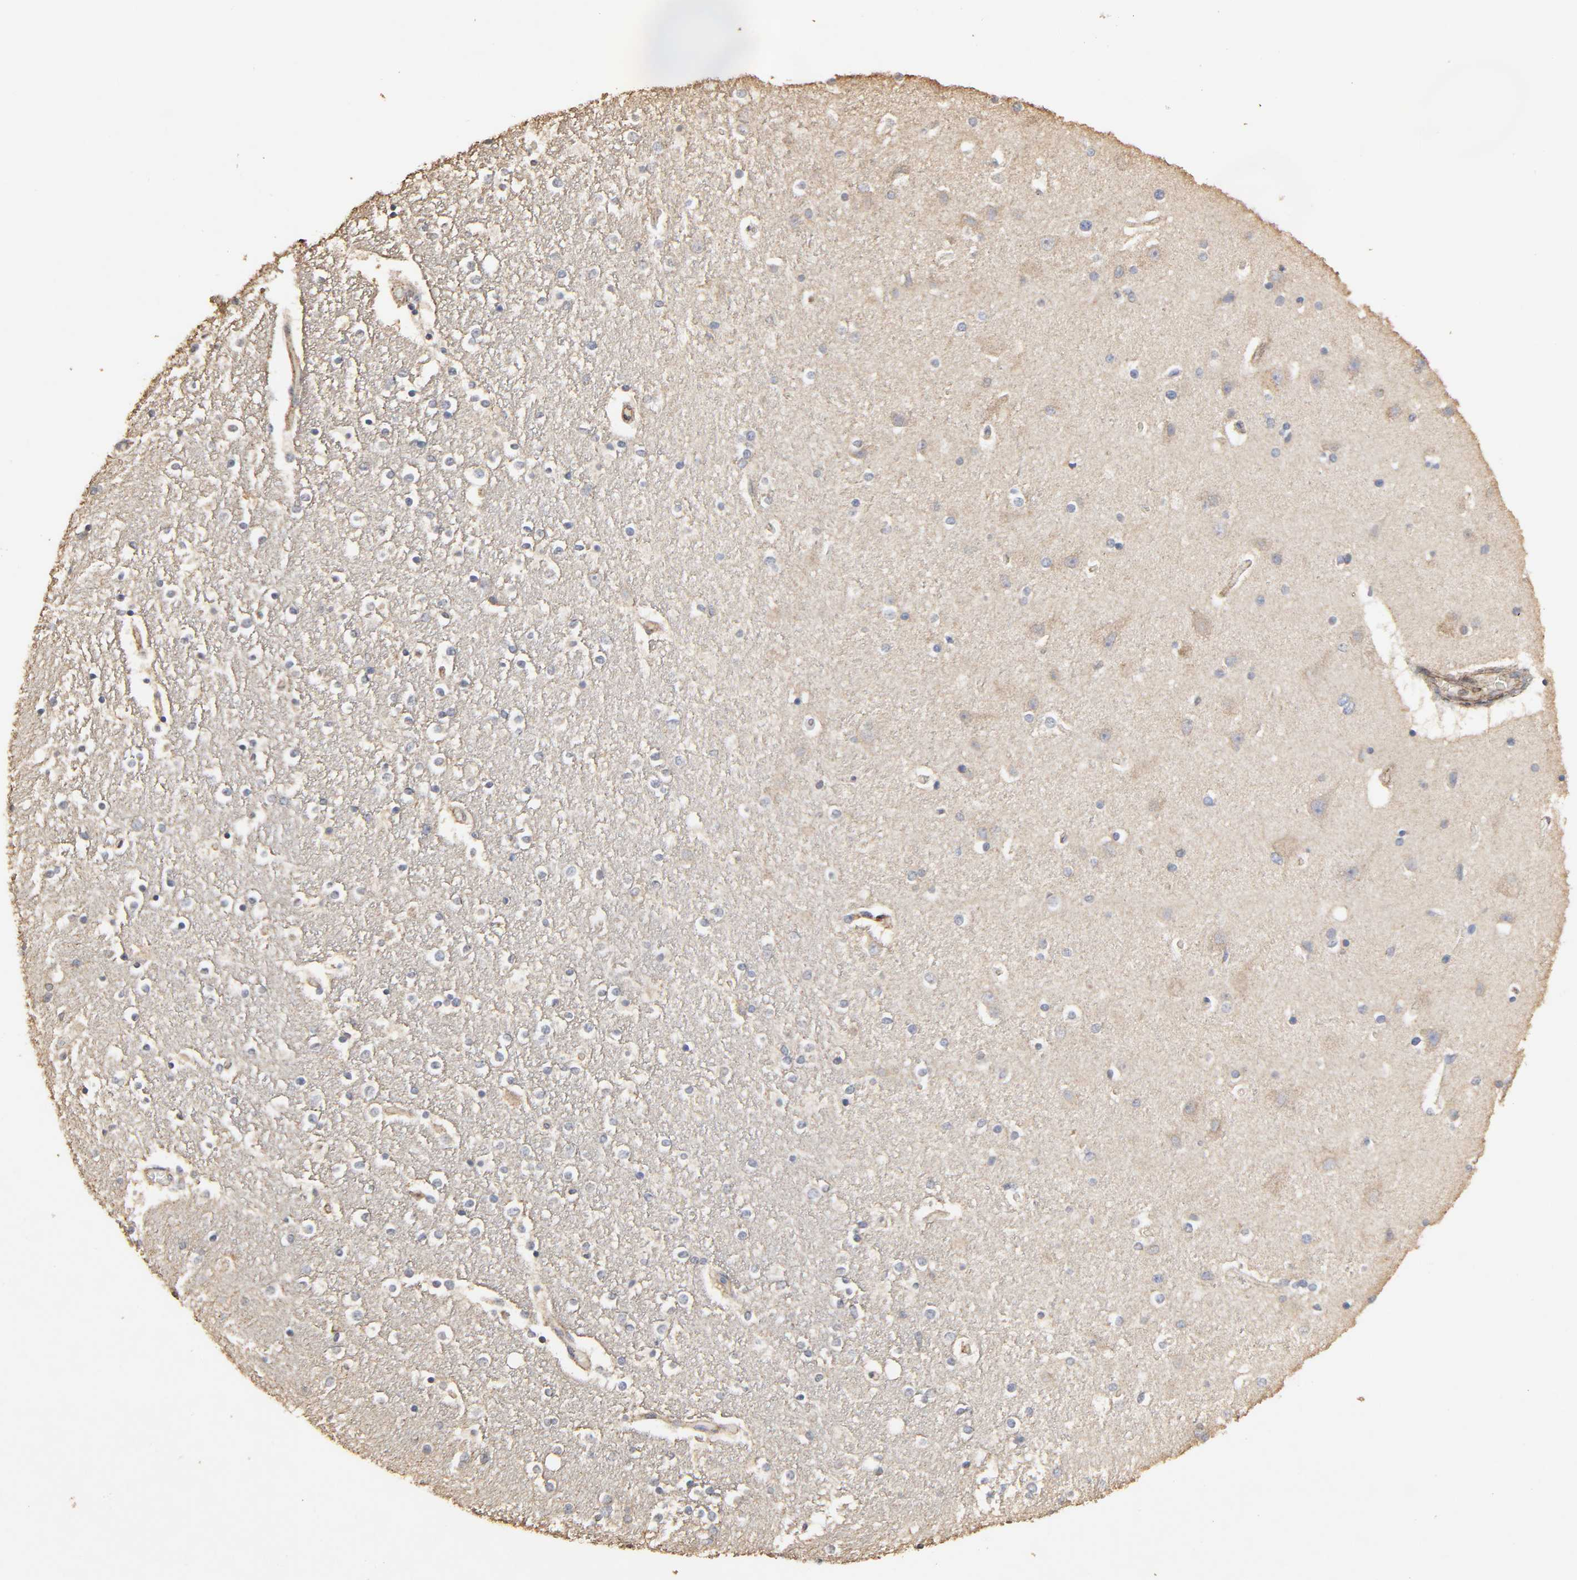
{"staining": {"intensity": "weak", "quantity": "25%-75%", "location": "cytoplasmic/membranous"}, "tissue": "caudate", "cell_type": "Glial cells", "image_type": "normal", "snomed": [{"axis": "morphology", "description": "Normal tissue, NOS"}, {"axis": "topography", "description": "Lateral ventricle wall"}], "caption": "A brown stain shows weak cytoplasmic/membranous positivity of a protein in glial cells of normal caudate. The protein of interest is stained brown, and the nuclei are stained in blue (DAB IHC with brightfield microscopy, high magnification).", "gene": "POR", "patient": {"sex": "female", "age": 54}}